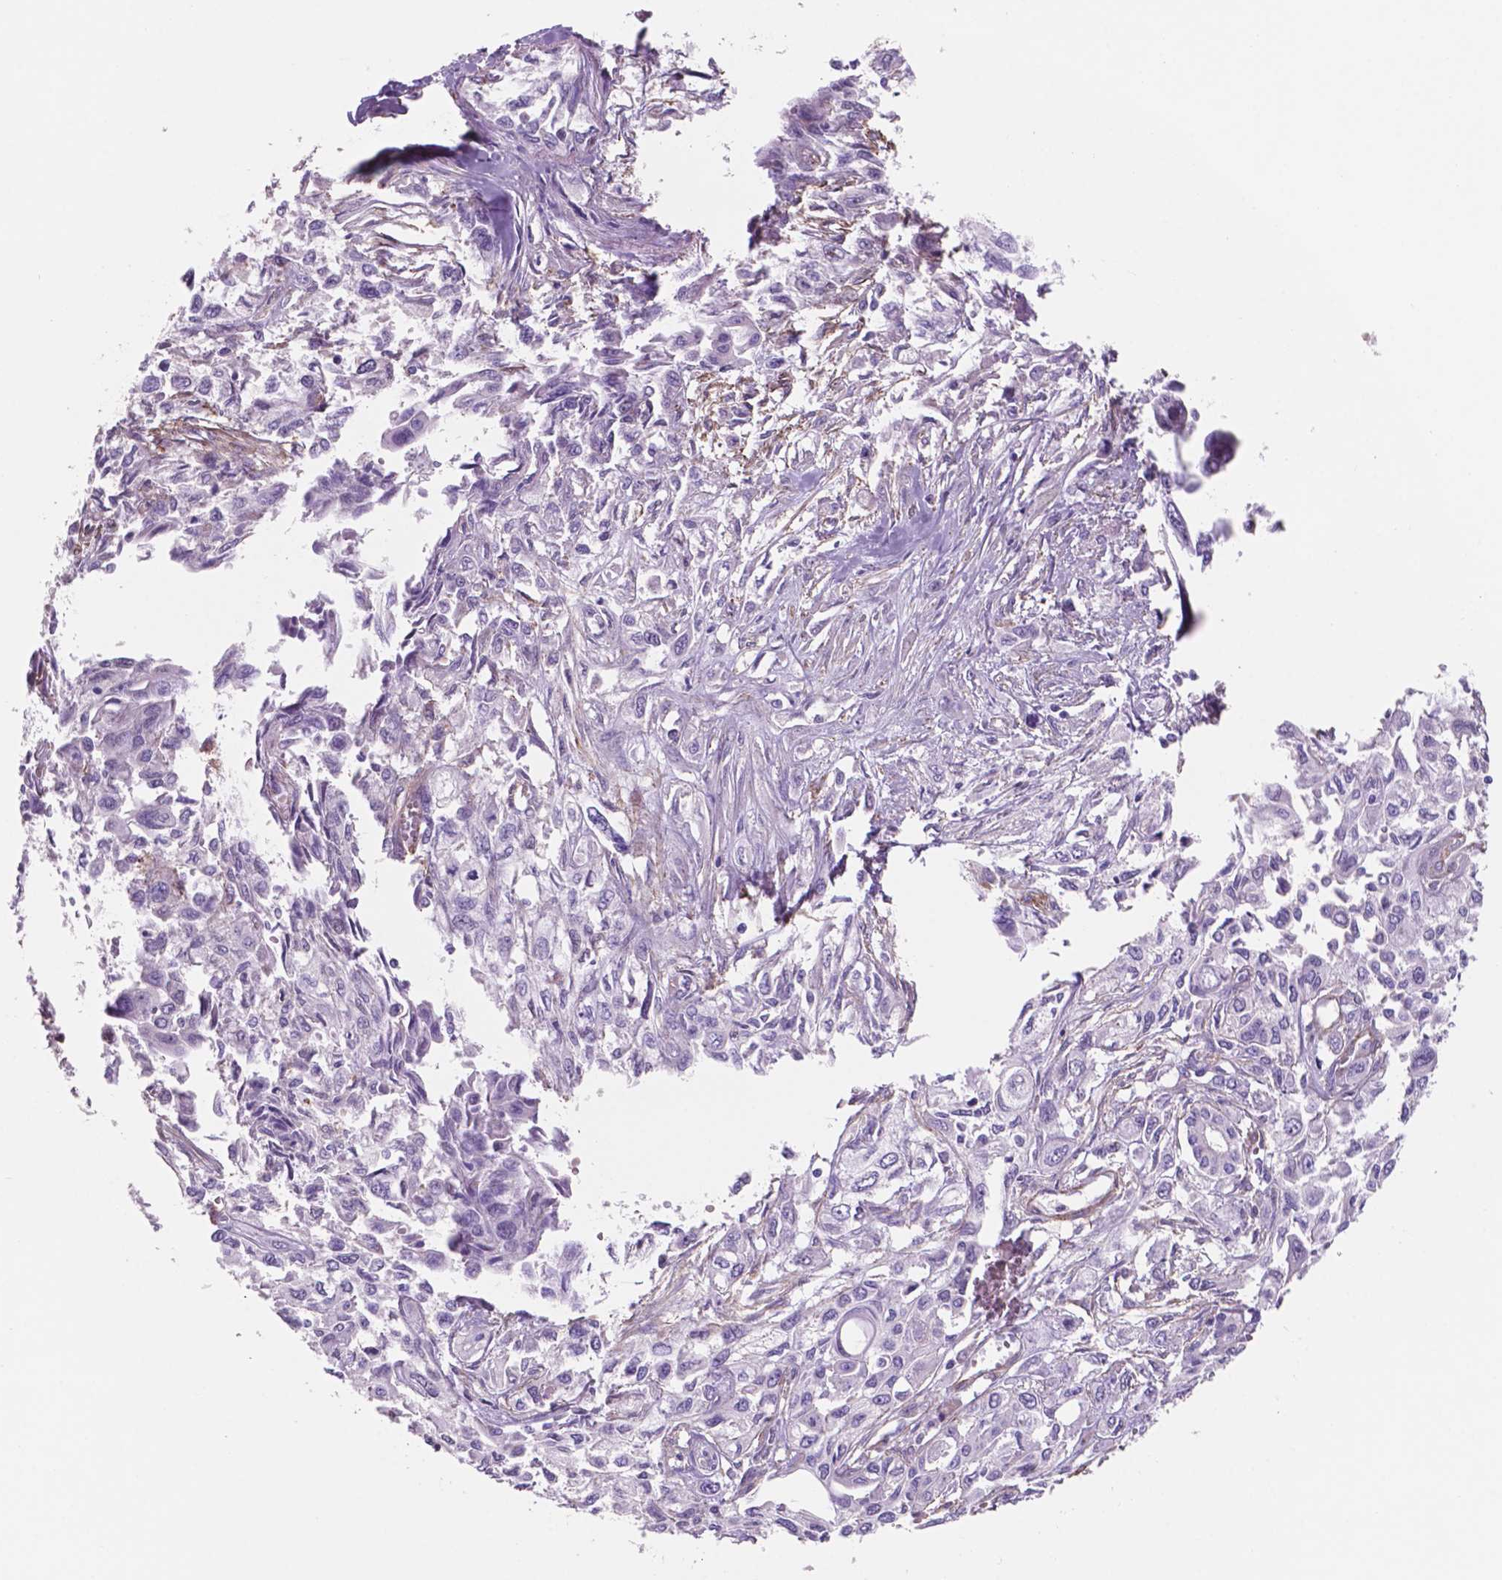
{"staining": {"intensity": "negative", "quantity": "none", "location": "none"}, "tissue": "pancreatic cancer", "cell_type": "Tumor cells", "image_type": "cancer", "snomed": [{"axis": "morphology", "description": "Adenocarcinoma, NOS"}, {"axis": "topography", "description": "Pancreas"}], "caption": "Immunohistochemical staining of human pancreatic cancer demonstrates no significant positivity in tumor cells. The staining is performed using DAB (3,3'-diaminobenzidine) brown chromogen with nuclei counter-stained in using hematoxylin.", "gene": "TOR2A", "patient": {"sex": "female", "age": 55}}